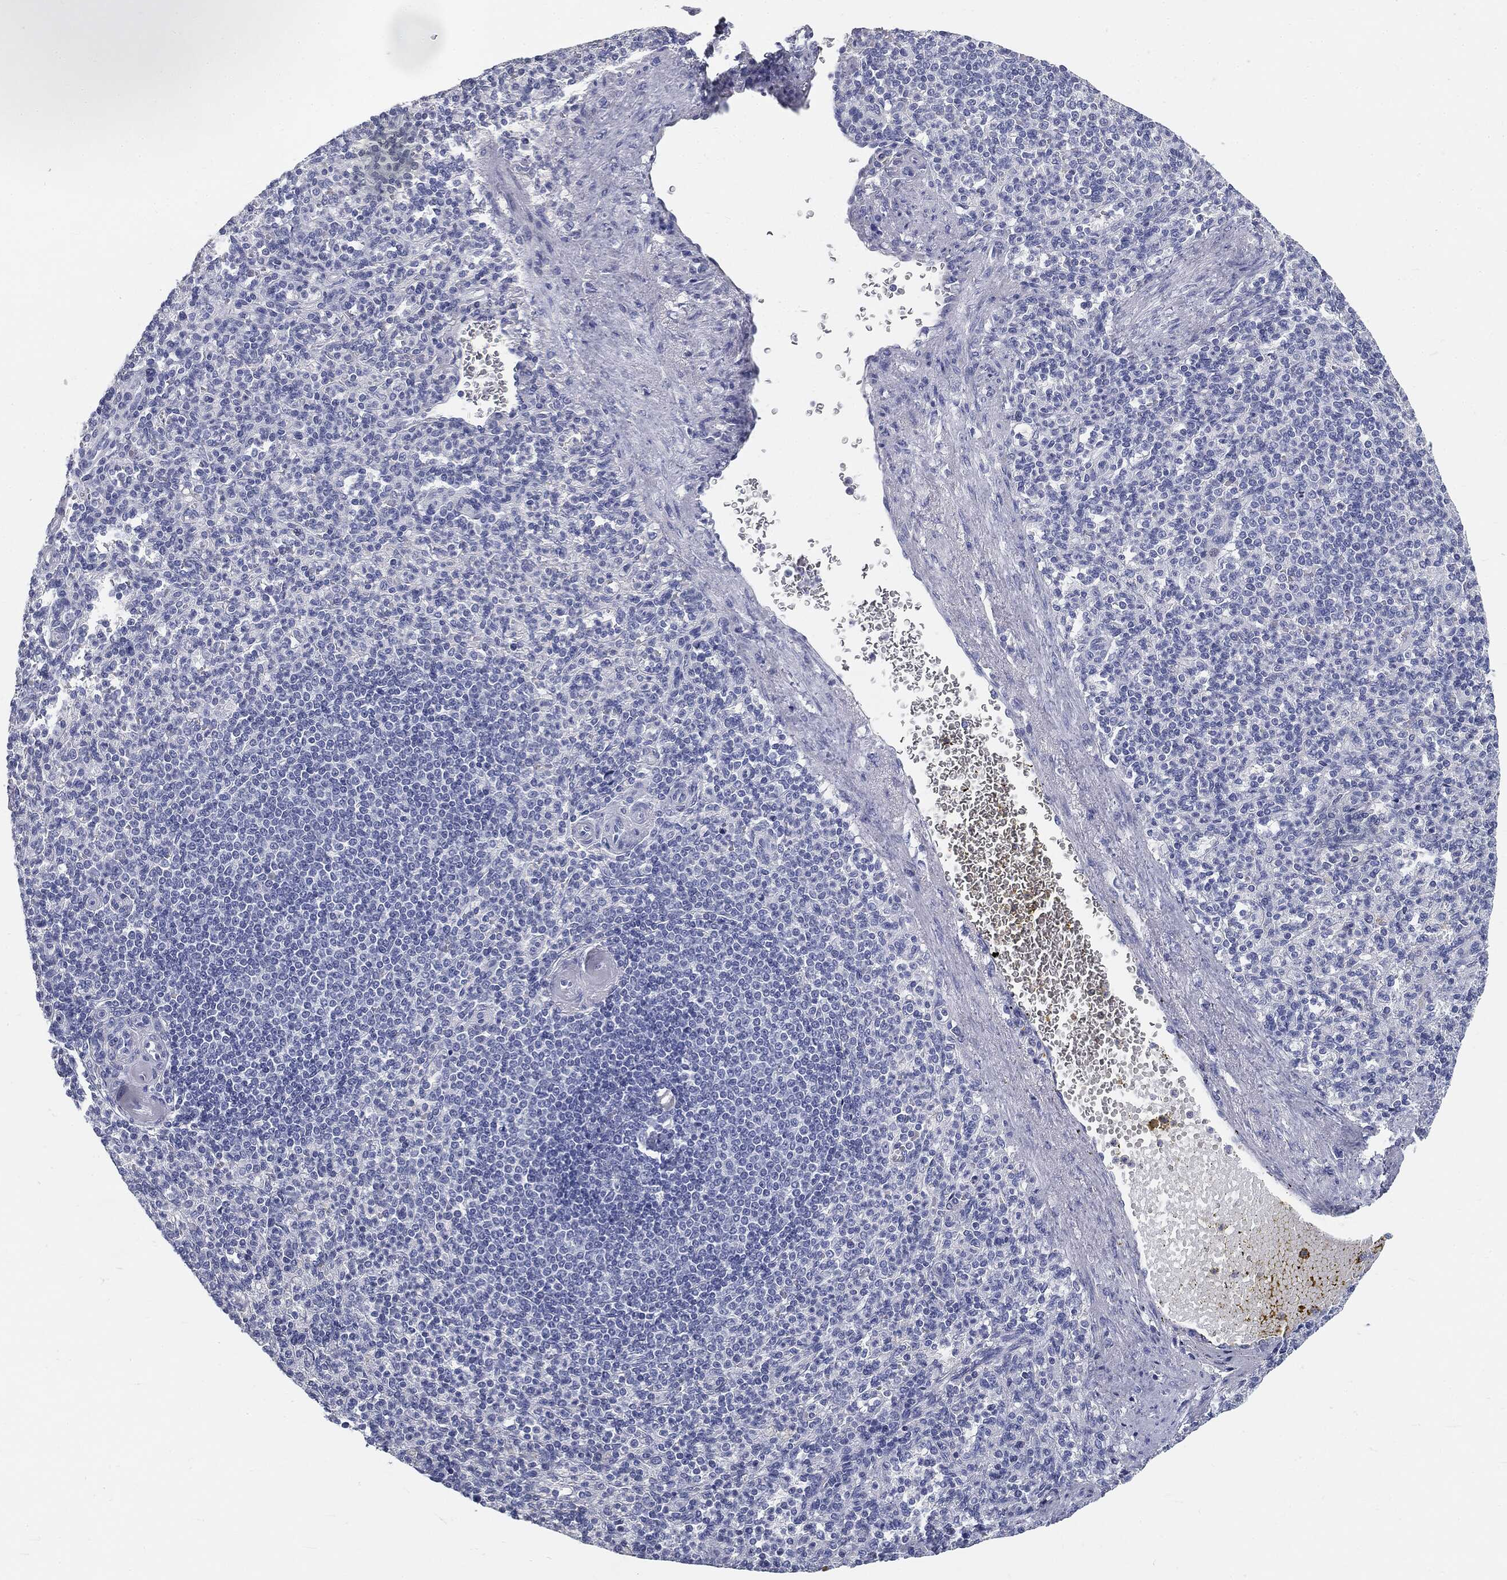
{"staining": {"intensity": "negative", "quantity": "none", "location": "none"}, "tissue": "spleen", "cell_type": "Cells in red pulp", "image_type": "normal", "snomed": [{"axis": "morphology", "description": "Normal tissue, NOS"}, {"axis": "topography", "description": "Spleen"}], "caption": "Protein analysis of normal spleen shows no significant expression in cells in red pulp. (DAB immunohistochemistry (IHC) with hematoxylin counter stain).", "gene": "CUZD1", "patient": {"sex": "female", "age": 74}}